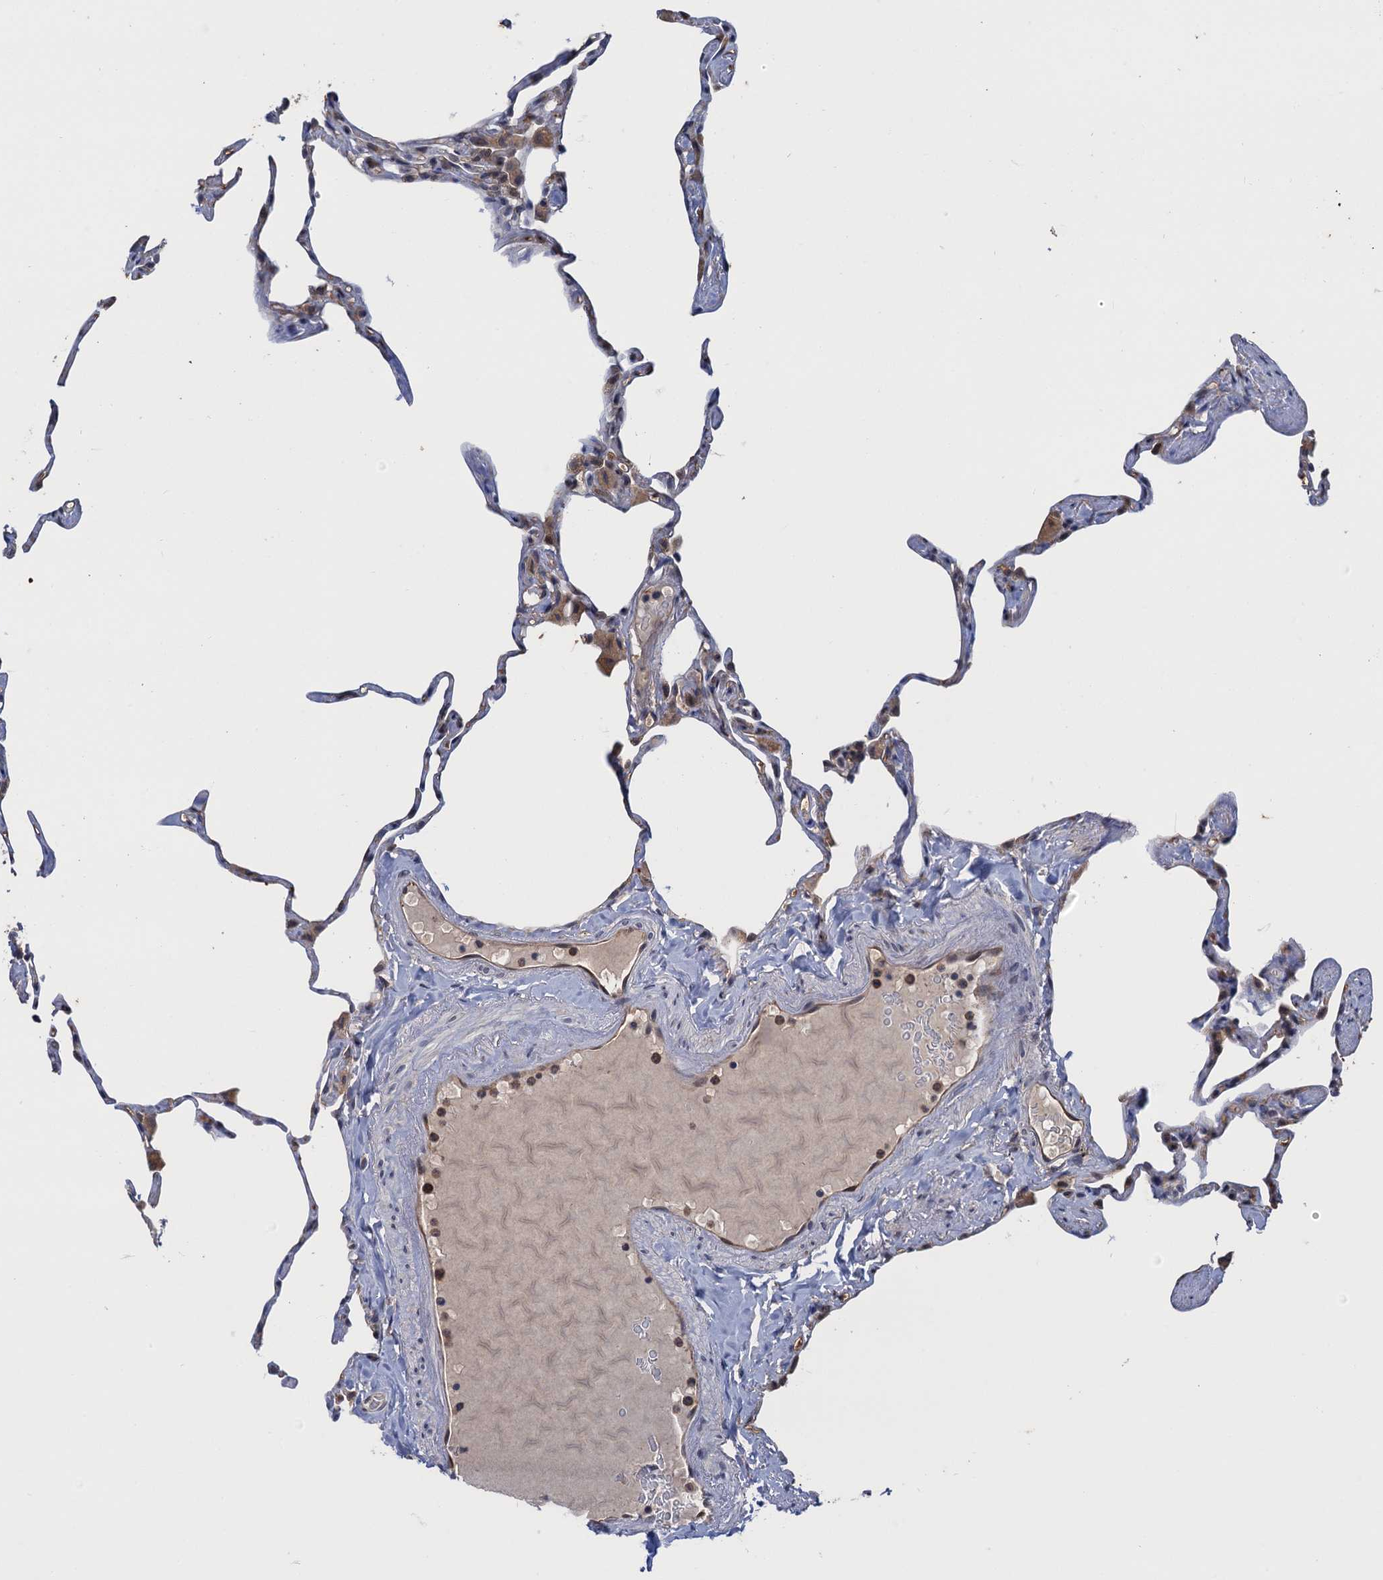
{"staining": {"intensity": "weak", "quantity": "<25%", "location": "cytoplasmic/membranous,nuclear"}, "tissue": "lung", "cell_type": "Alveolar cells", "image_type": "normal", "snomed": [{"axis": "morphology", "description": "Normal tissue, NOS"}, {"axis": "topography", "description": "Lung"}], "caption": "IHC histopathology image of unremarkable lung: lung stained with DAB (3,3'-diaminobenzidine) demonstrates no significant protein staining in alveolar cells.", "gene": "NEK8", "patient": {"sex": "male", "age": 65}}